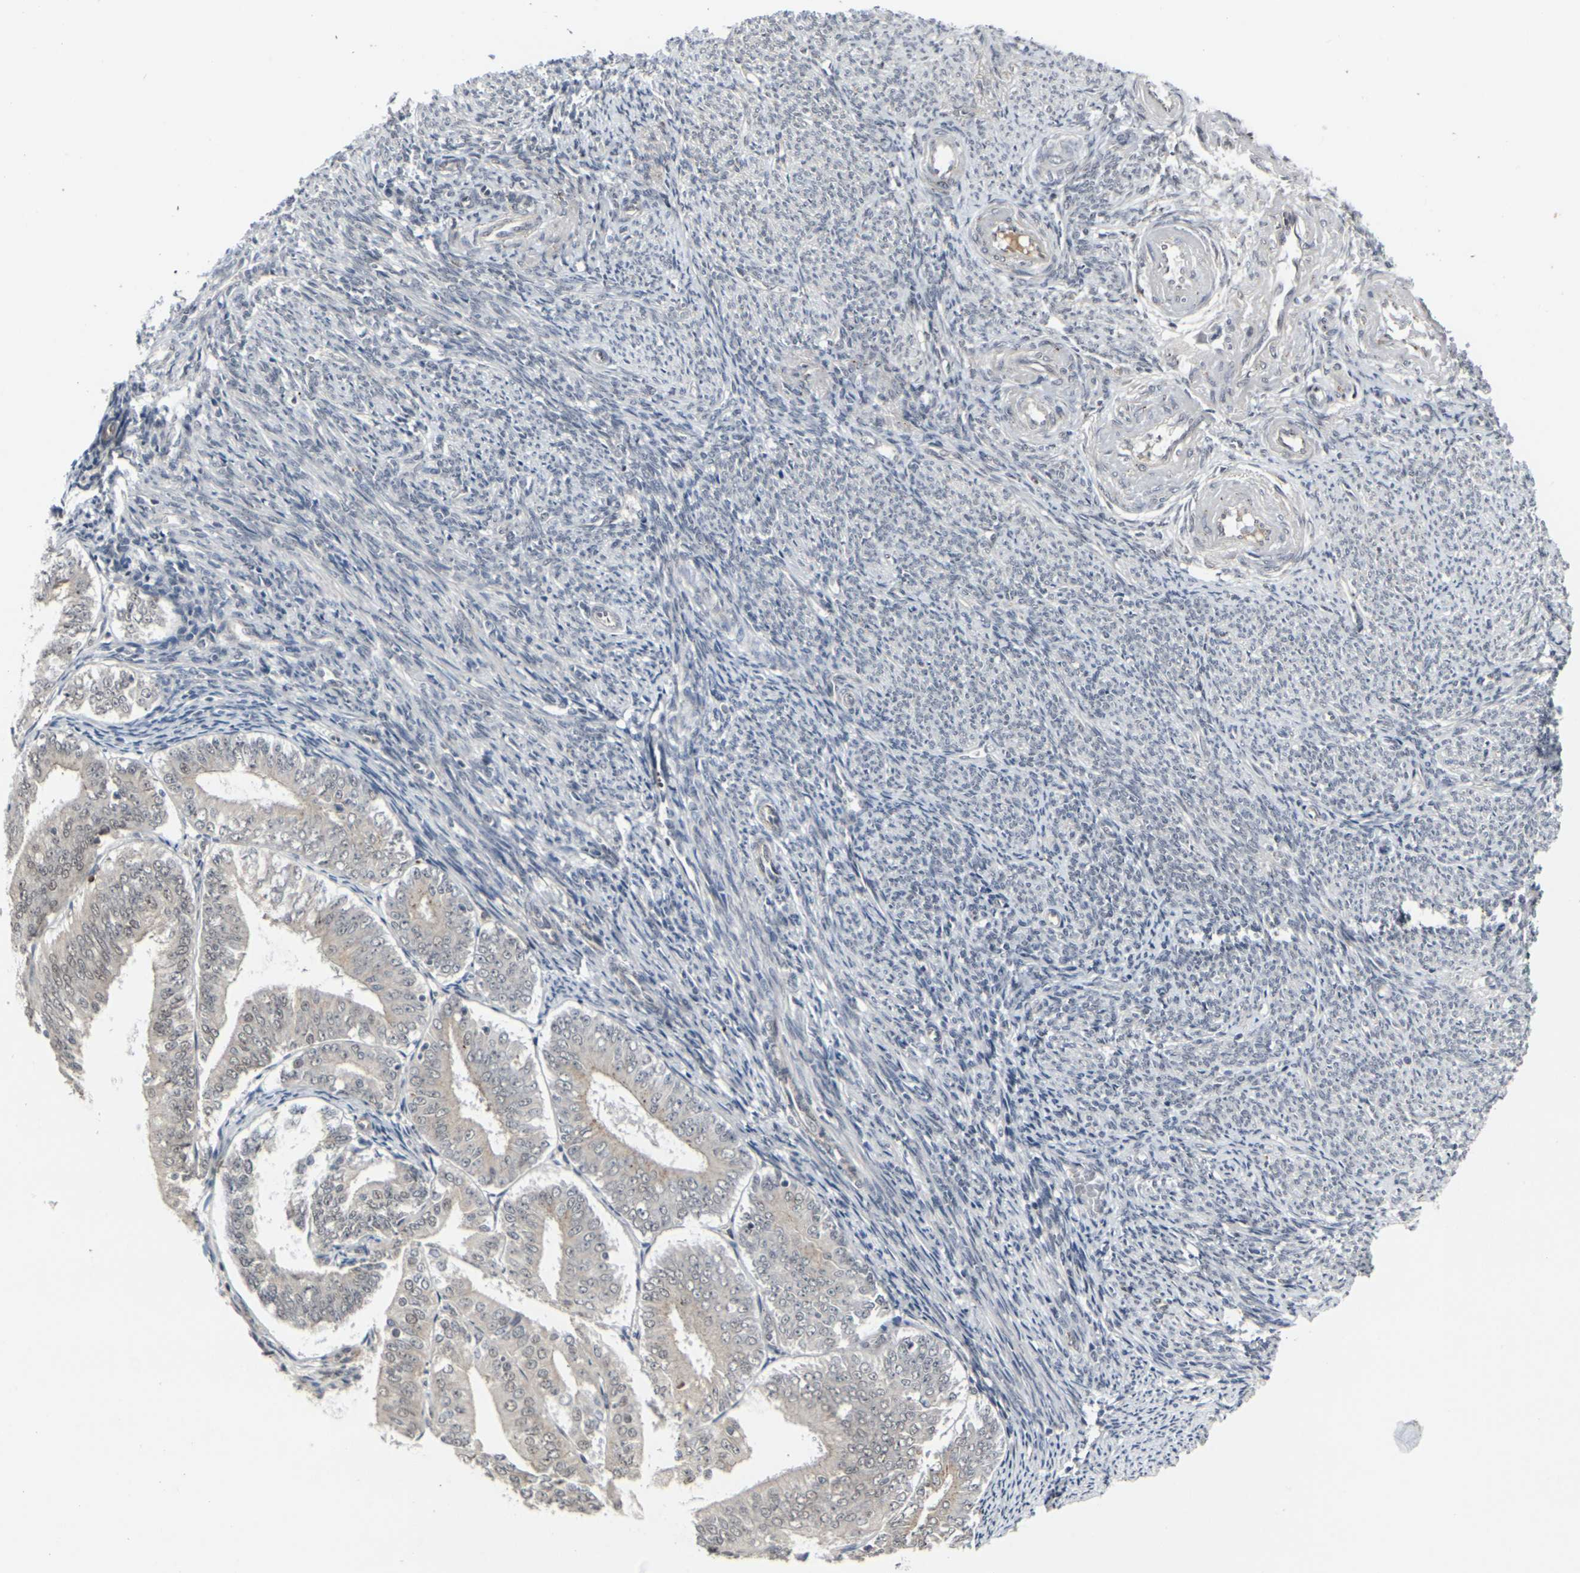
{"staining": {"intensity": "weak", "quantity": "<25%", "location": "cytoplasmic/membranous"}, "tissue": "endometrial cancer", "cell_type": "Tumor cells", "image_type": "cancer", "snomed": [{"axis": "morphology", "description": "Adenocarcinoma, NOS"}, {"axis": "topography", "description": "Endometrium"}], "caption": "The micrograph reveals no significant expression in tumor cells of endometrial cancer.", "gene": "GPR19", "patient": {"sex": "female", "age": 63}}